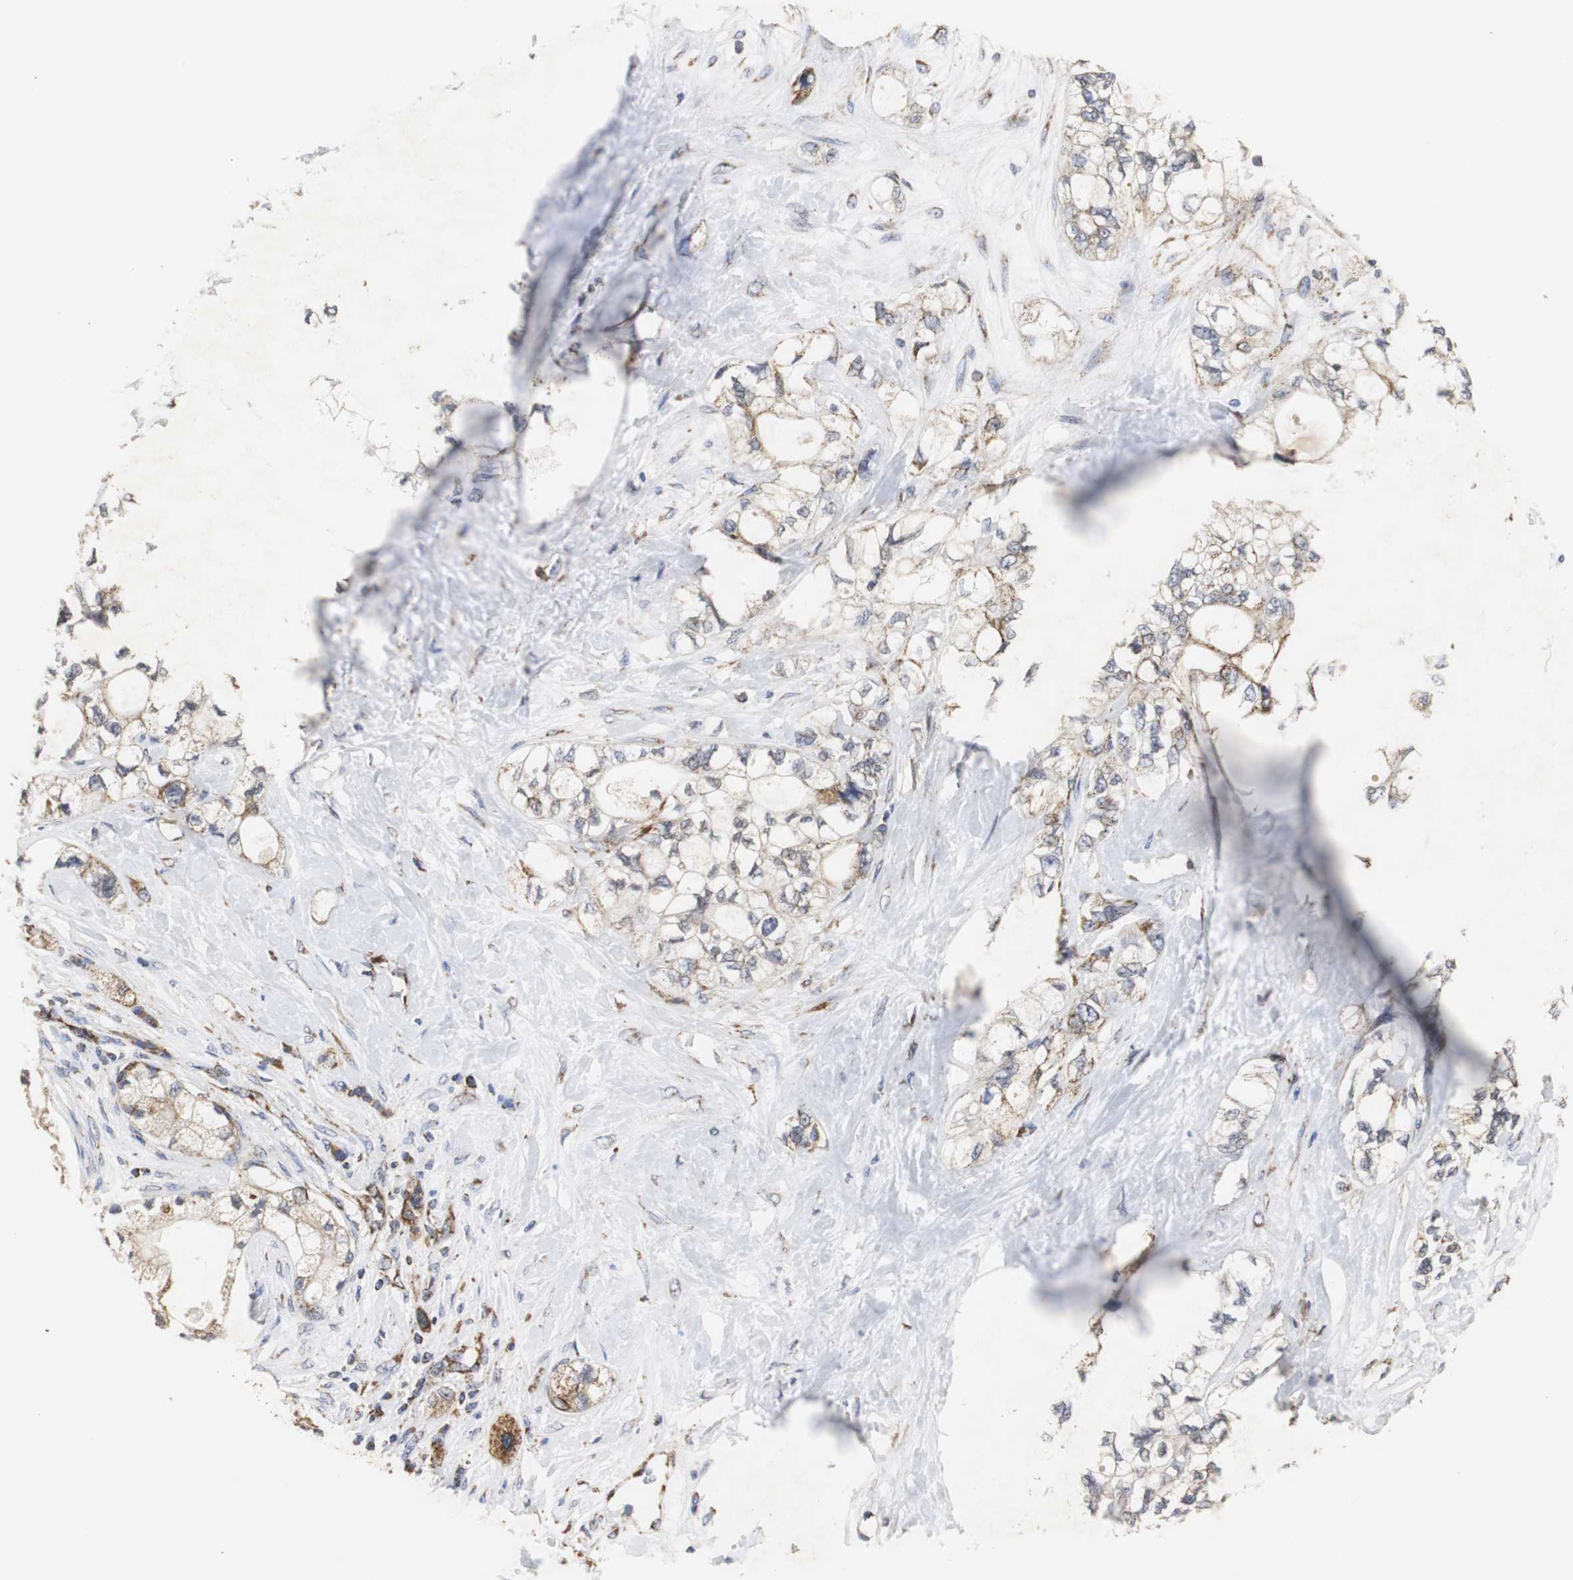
{"staining": {"intensity": "moderate", "quantity": "25%-75%", "location": "cytoplasmic/membranous"}, "tissue": "pancreatic cancer", "cell_type": "Tumor cells", "image_type": "cancer", "snomed": [{"axis": "morphology", "description": "Adenocarcinoma, NOS"}, {"axis": "topography", "description": "Pancreas"}], "caption": "A medium amount of moderate cytoplasmic/membranous positivity is seen in about 25%-75% of tumor cells in pancreatic cancer tissue. (brown staining indicates protein expression, while blue staining denotes nuclei).", "gene": "HSD17B10", "patient": {"sex": "male", "age": 70}}